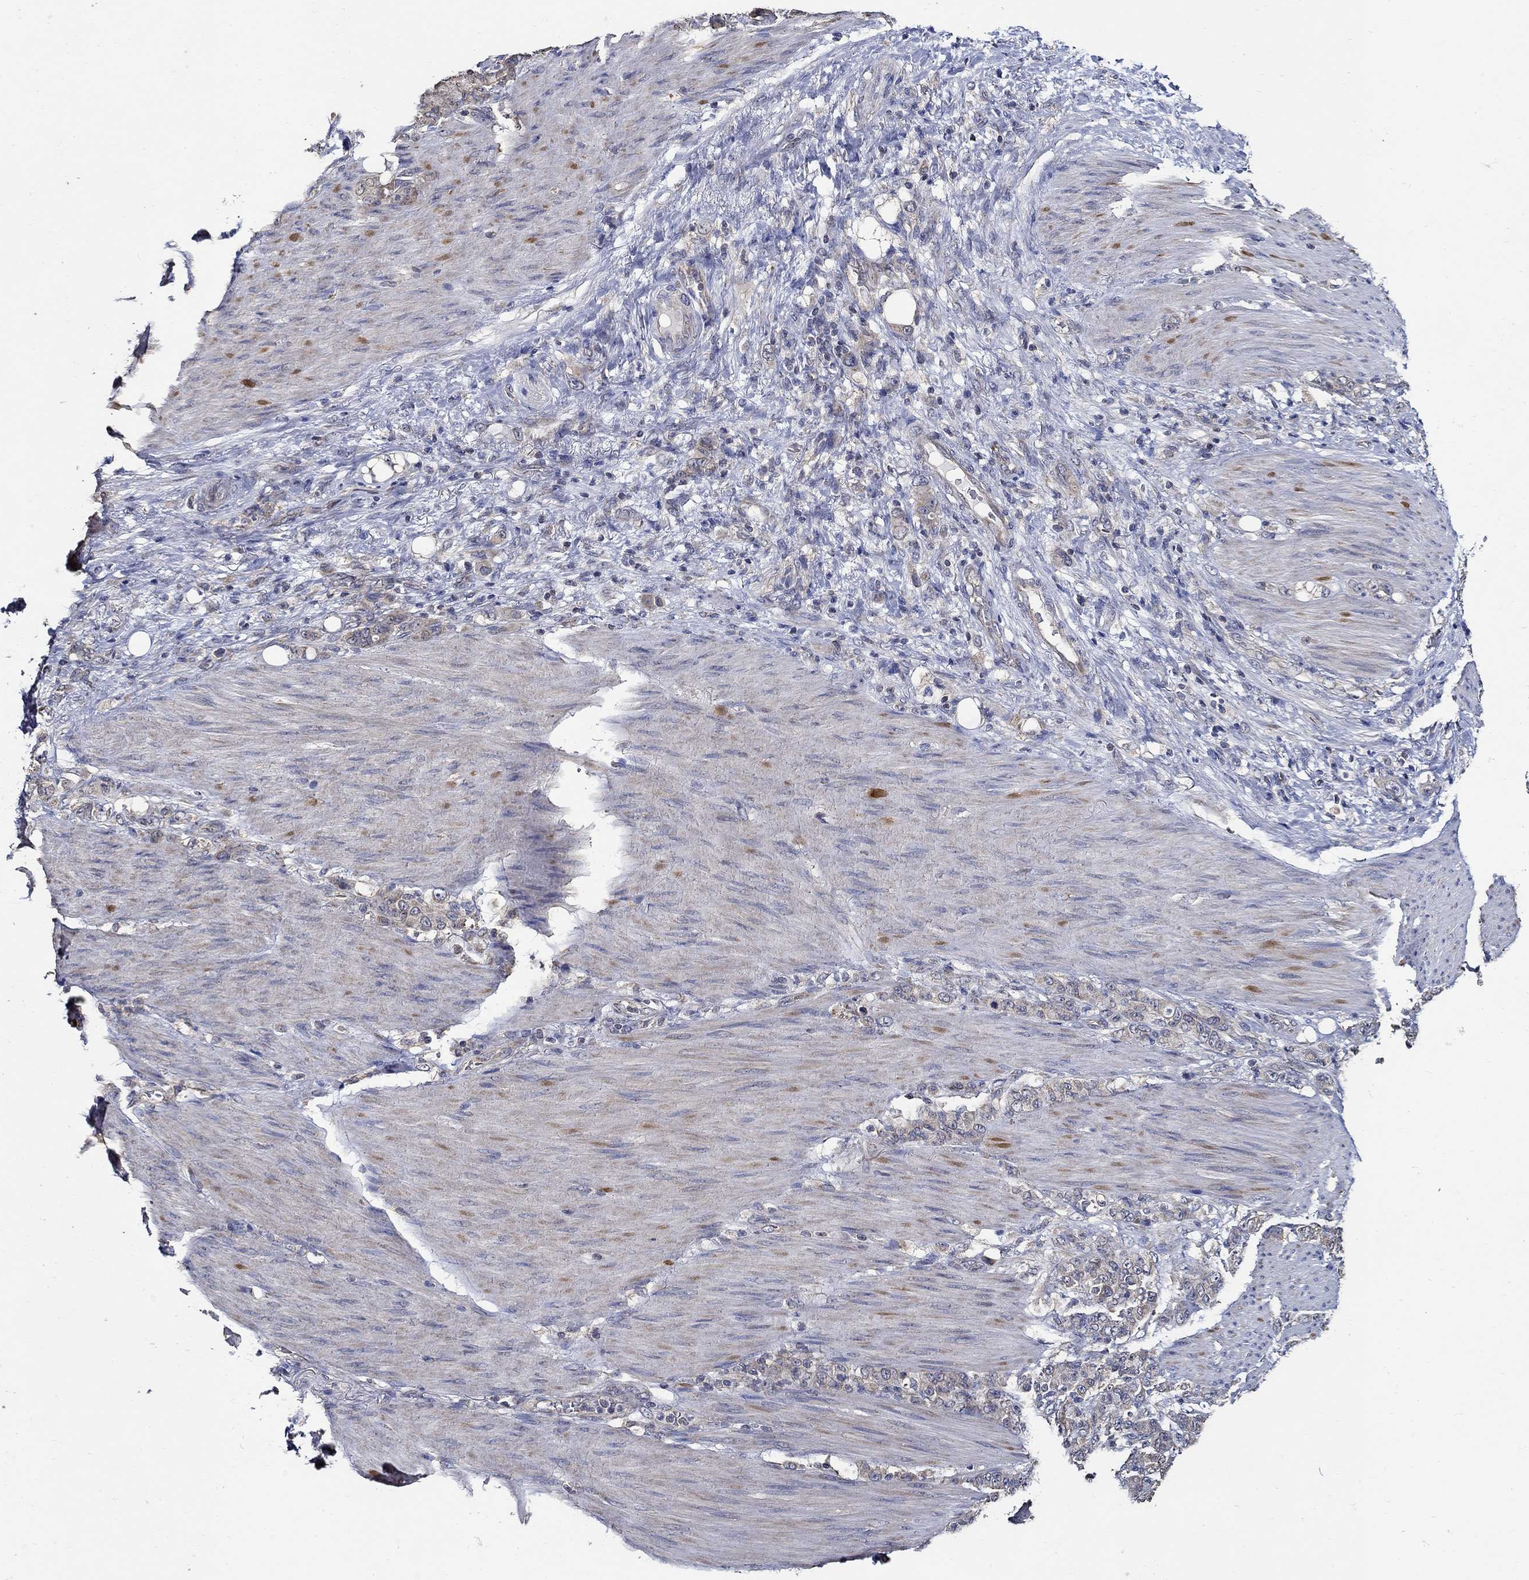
{"staining": {"intensity": "negative", "quantity": "none", "location": "none"}, "tissue": "stomach cancer", "cell_type": "Tumor cells", "image_type": "cancer", "snomed": [{"axis": "morphology", "description": "Normal tissue, NOS"}, {"axis": "morphology", "description": "Adenocarcinoma, NOS"}, {"axis": "topography", "description": "Stomach"}], "caption": "Immunohistochemistry of human stomach adenocarcinoma shows no expression in tumor cells. (DAB (3,3'-diaminobenzidine) IHC with hematoxylin counter stain).", "gene": "WDR53", "patient": {"sex": "female", "age": 79}}